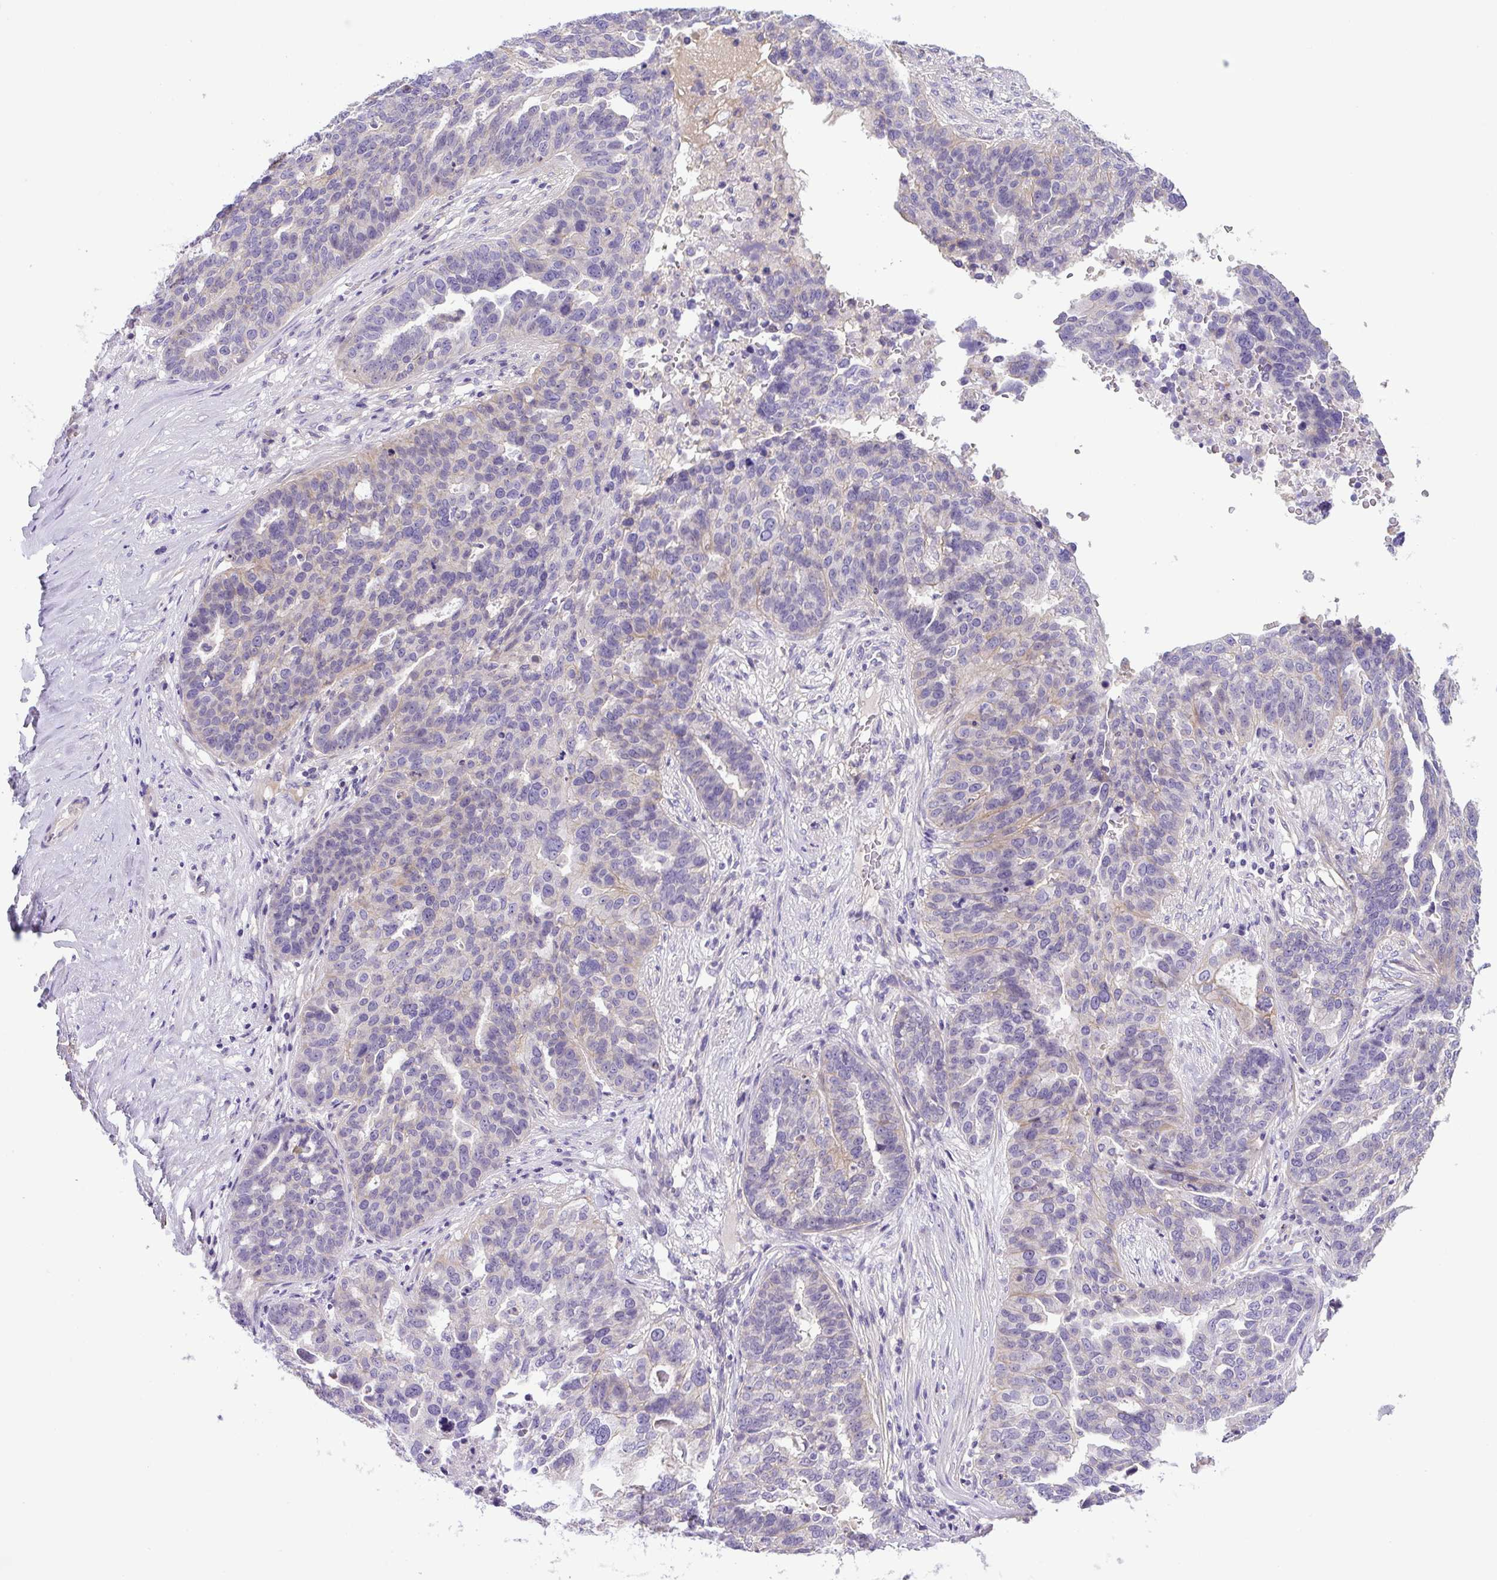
{"staining": {"intensity": "negative", "quantity": "none", "location": "none"}, "tissue": "ovarian cancer", "cell_type": "Tumor cells", "image_type": "cancer", "snomed": [{"axis": "morphology", "description": "Cystadenocarcinoma, serous, NOS"}, {"axis": "topography", "description": "Ovary"}], "caption": "The histopathology image demonstrates no significant positivity in tumor cells of ovarian serous cystadenocarcinoma.", "gene": "NPTN", "patient": {"sex": "female", "age": 59}}